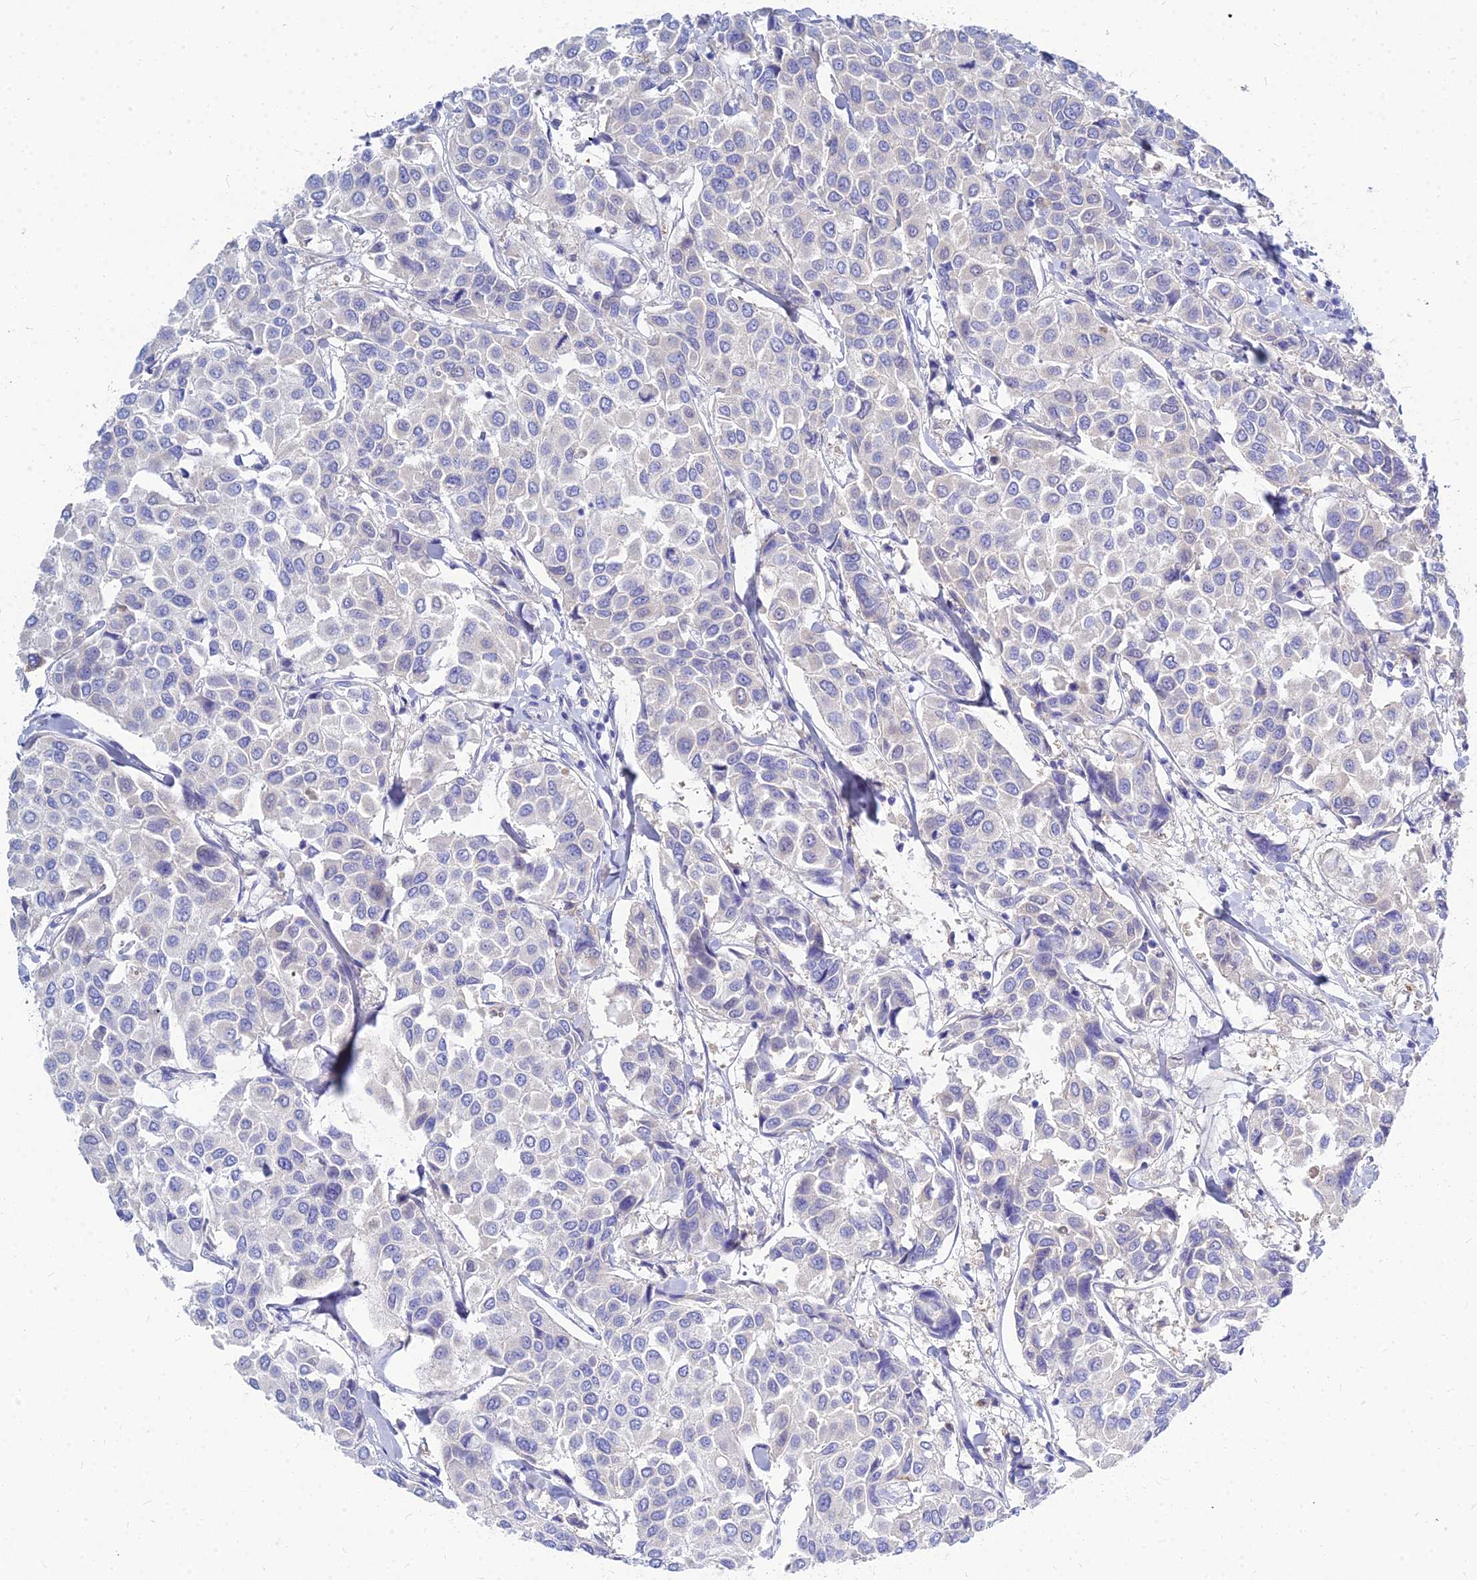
{"staining": {"intensity": "negative", "quantity": "none", "location": "none"}, "tissue": "breast cancer", "cell_type": "Tumor cells", "image_type": "cancer", "snomed": [{"axis": "morphology", "description": "Duct carcinoma"}, {"axis": "topography", "description": "Breast"}], "caption": "Tumor cells are negative for brown protein staining in breast infiltrating ductal carcinoma.", "gene": "ZNF552", "patient": {"sex": "female", "age": 55}}